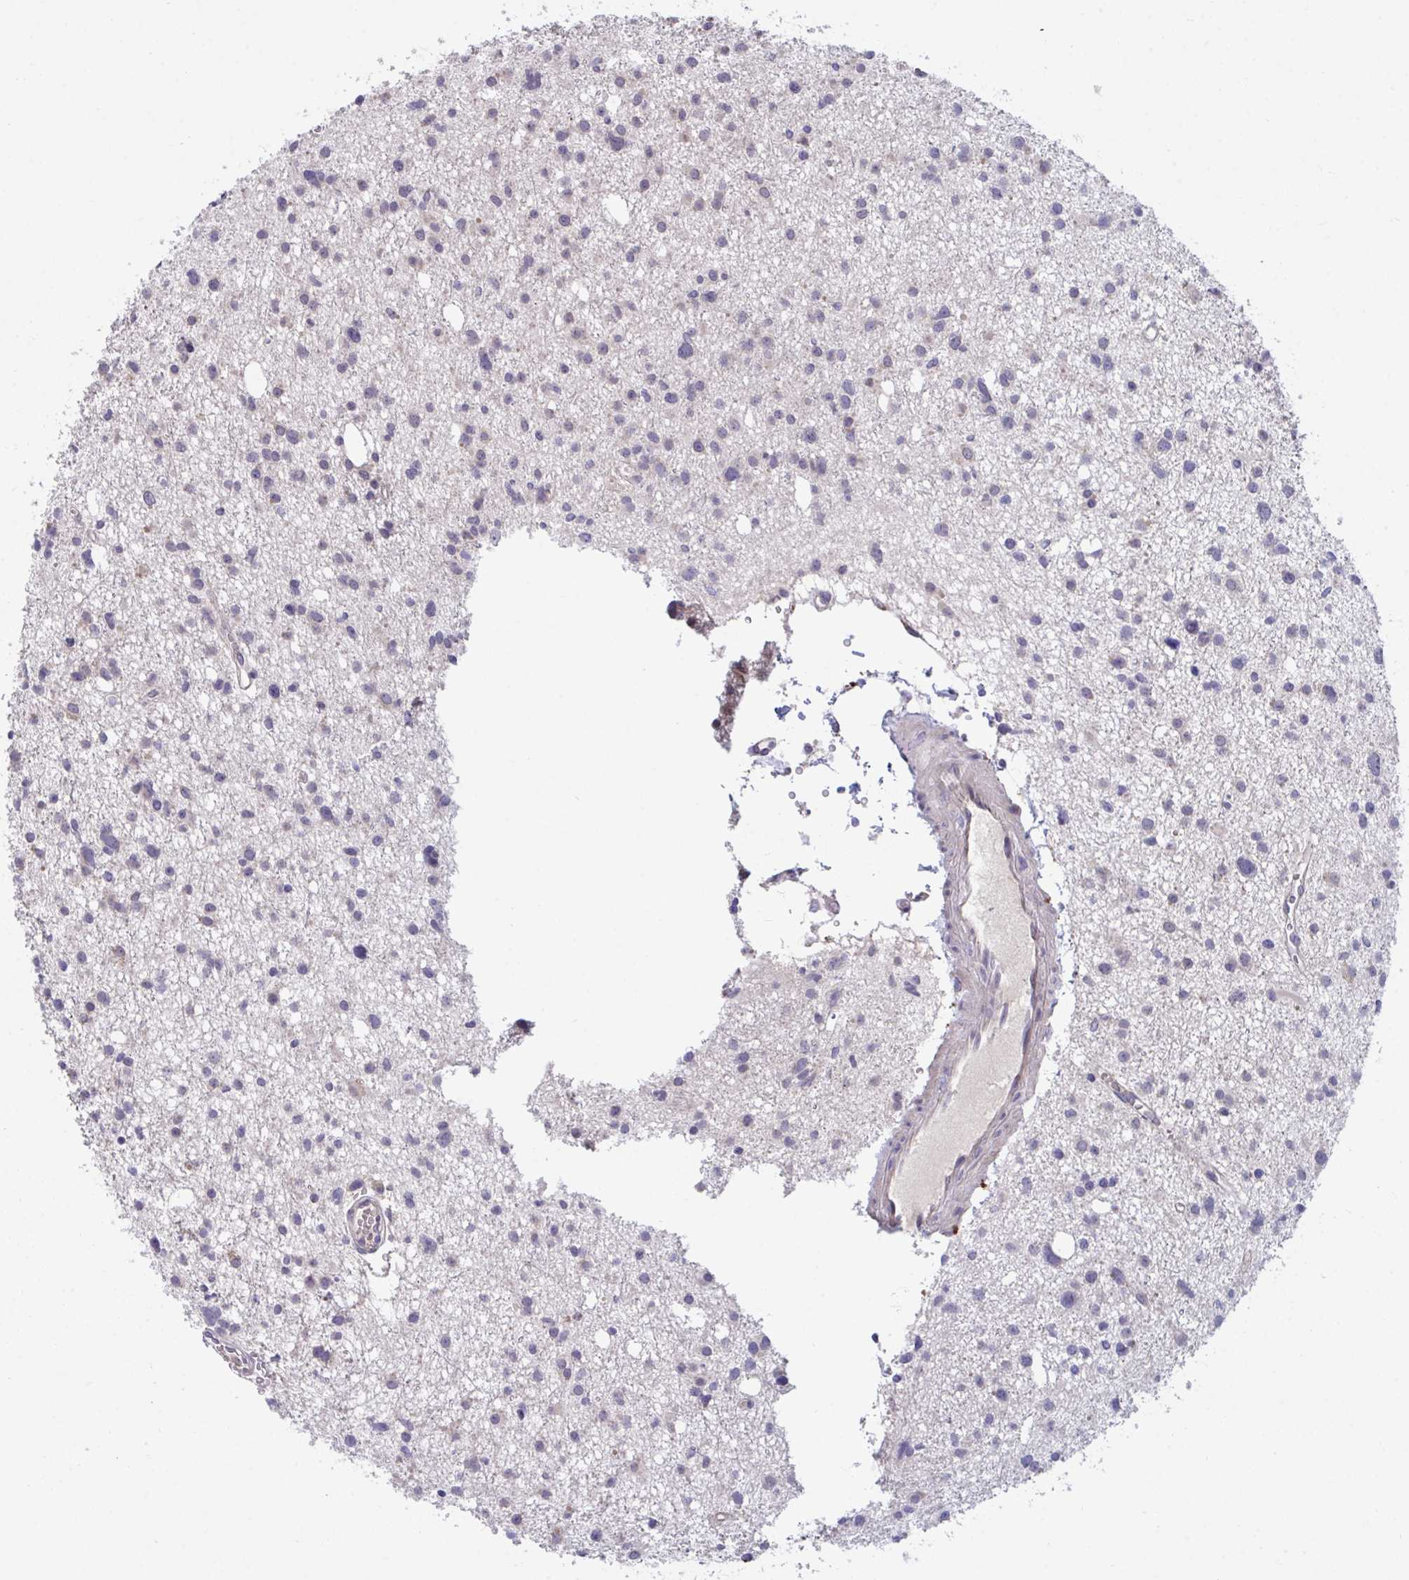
{"staining": {"intensity": "negative", "quantity": "none", "location": "none"}, "tissue": "glioma", "cell_type": "Tumor cells", "image_type": "cancer", "snomed": [{"axis": "morphology", "description": "Glioma, malignant, High grade"}, {"axis": "topography", "description": "Brain"}], "caption": "The IHC photomicrograph has no significant staining in tumor cells of malignant high-grade glioma tissue.", "gene": "SUSD4", "patient": {"sex": "male", "age": 23}}